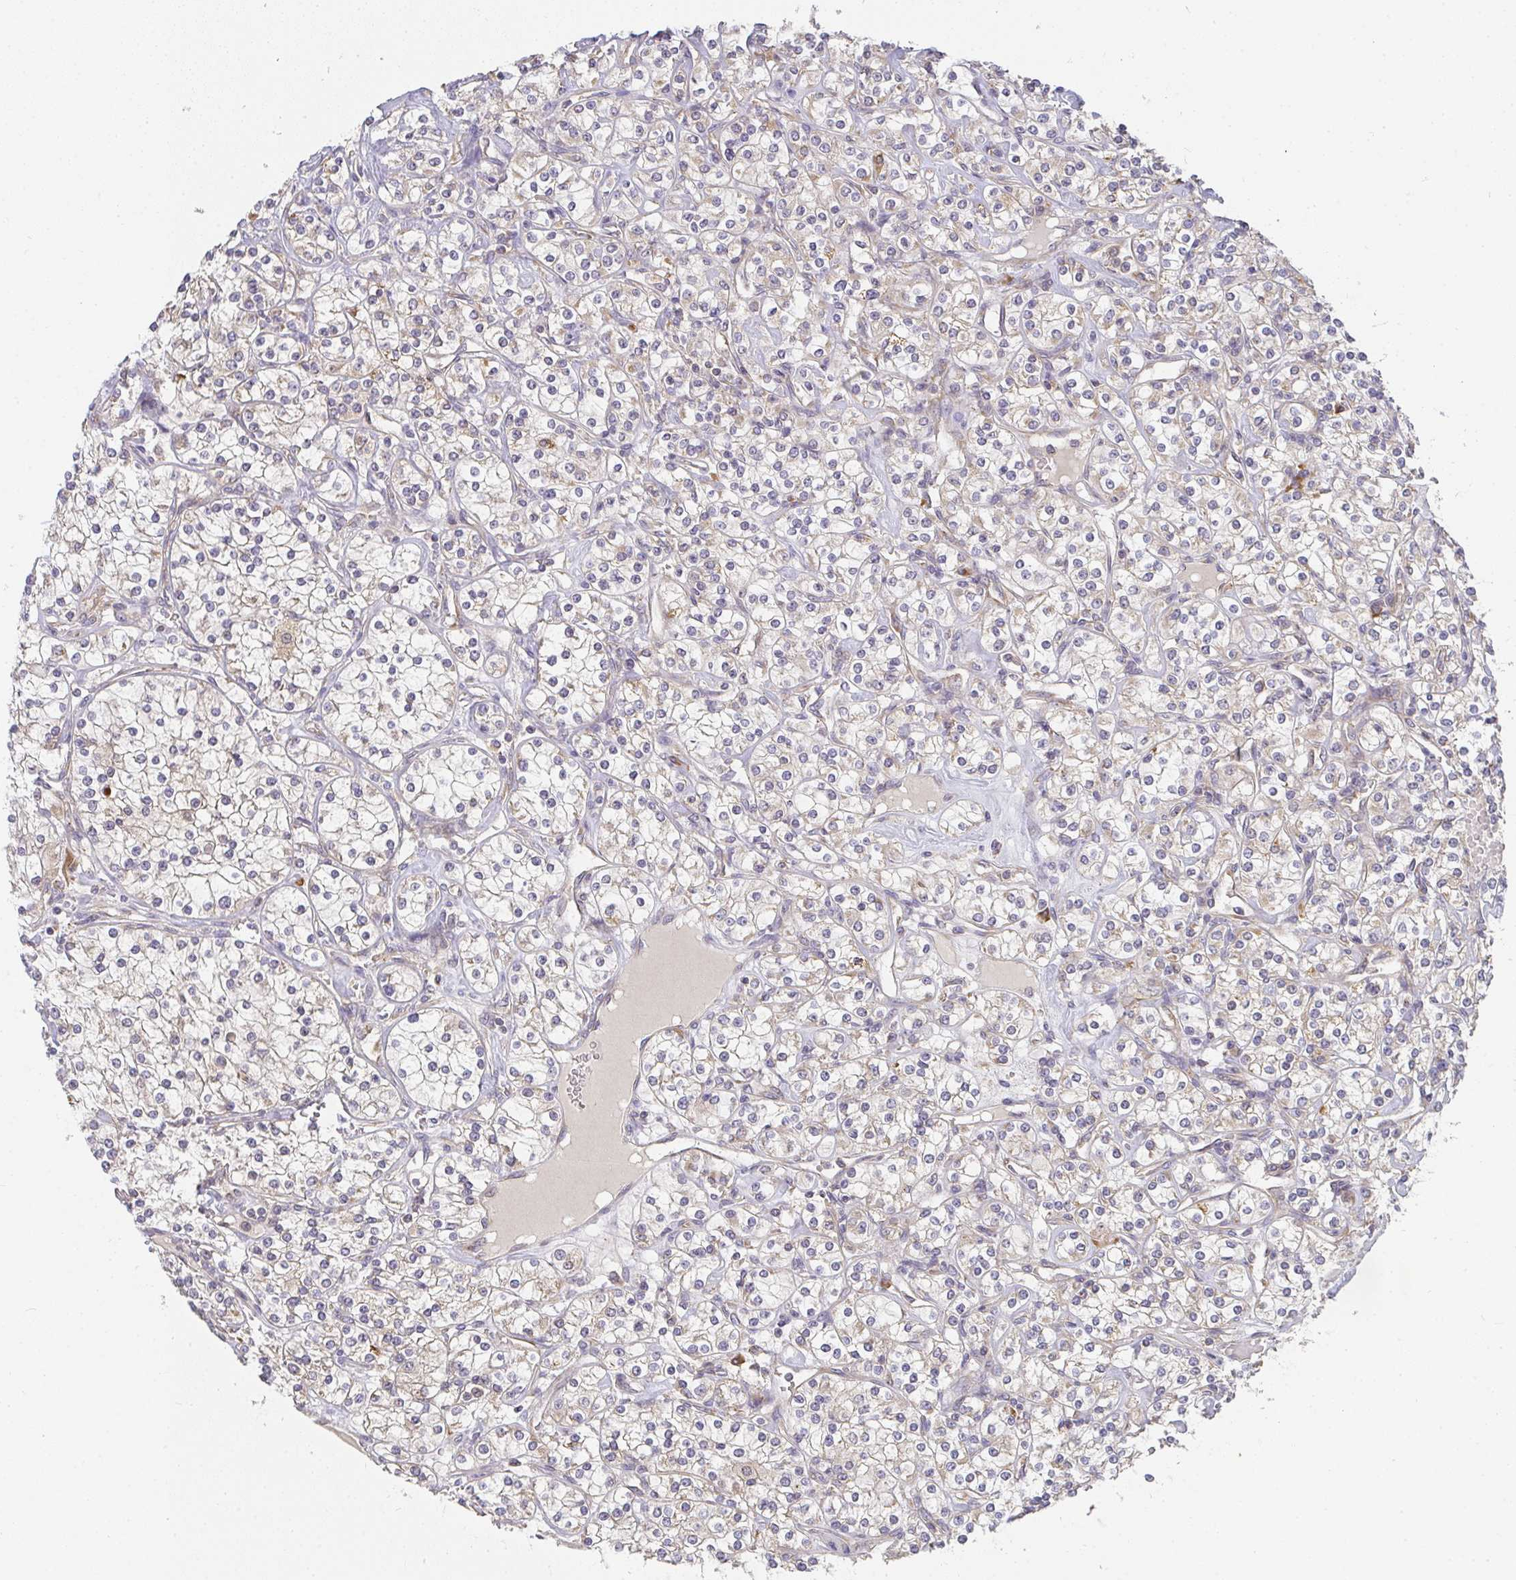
{"staining": {"intensity": "weak", "quantity": "<25%", "location": "cytoplasmic/membranous"}, "tissue": "renal cancer", "cell_type": "Tumor cells", "image_type": "cancer", "snomed": [{"axis": "morphology", "description": "Adenocarcinoma, NOS"}, {"axis": "topography", "description": "Kidney"}], "caption": "Adenocarcinoma (renal) was stained to show a protein in brown. There is no significant positivity in tumor cells.", "gene": "SLC35B3", "patient": {"sex": "male", "age": 77}}